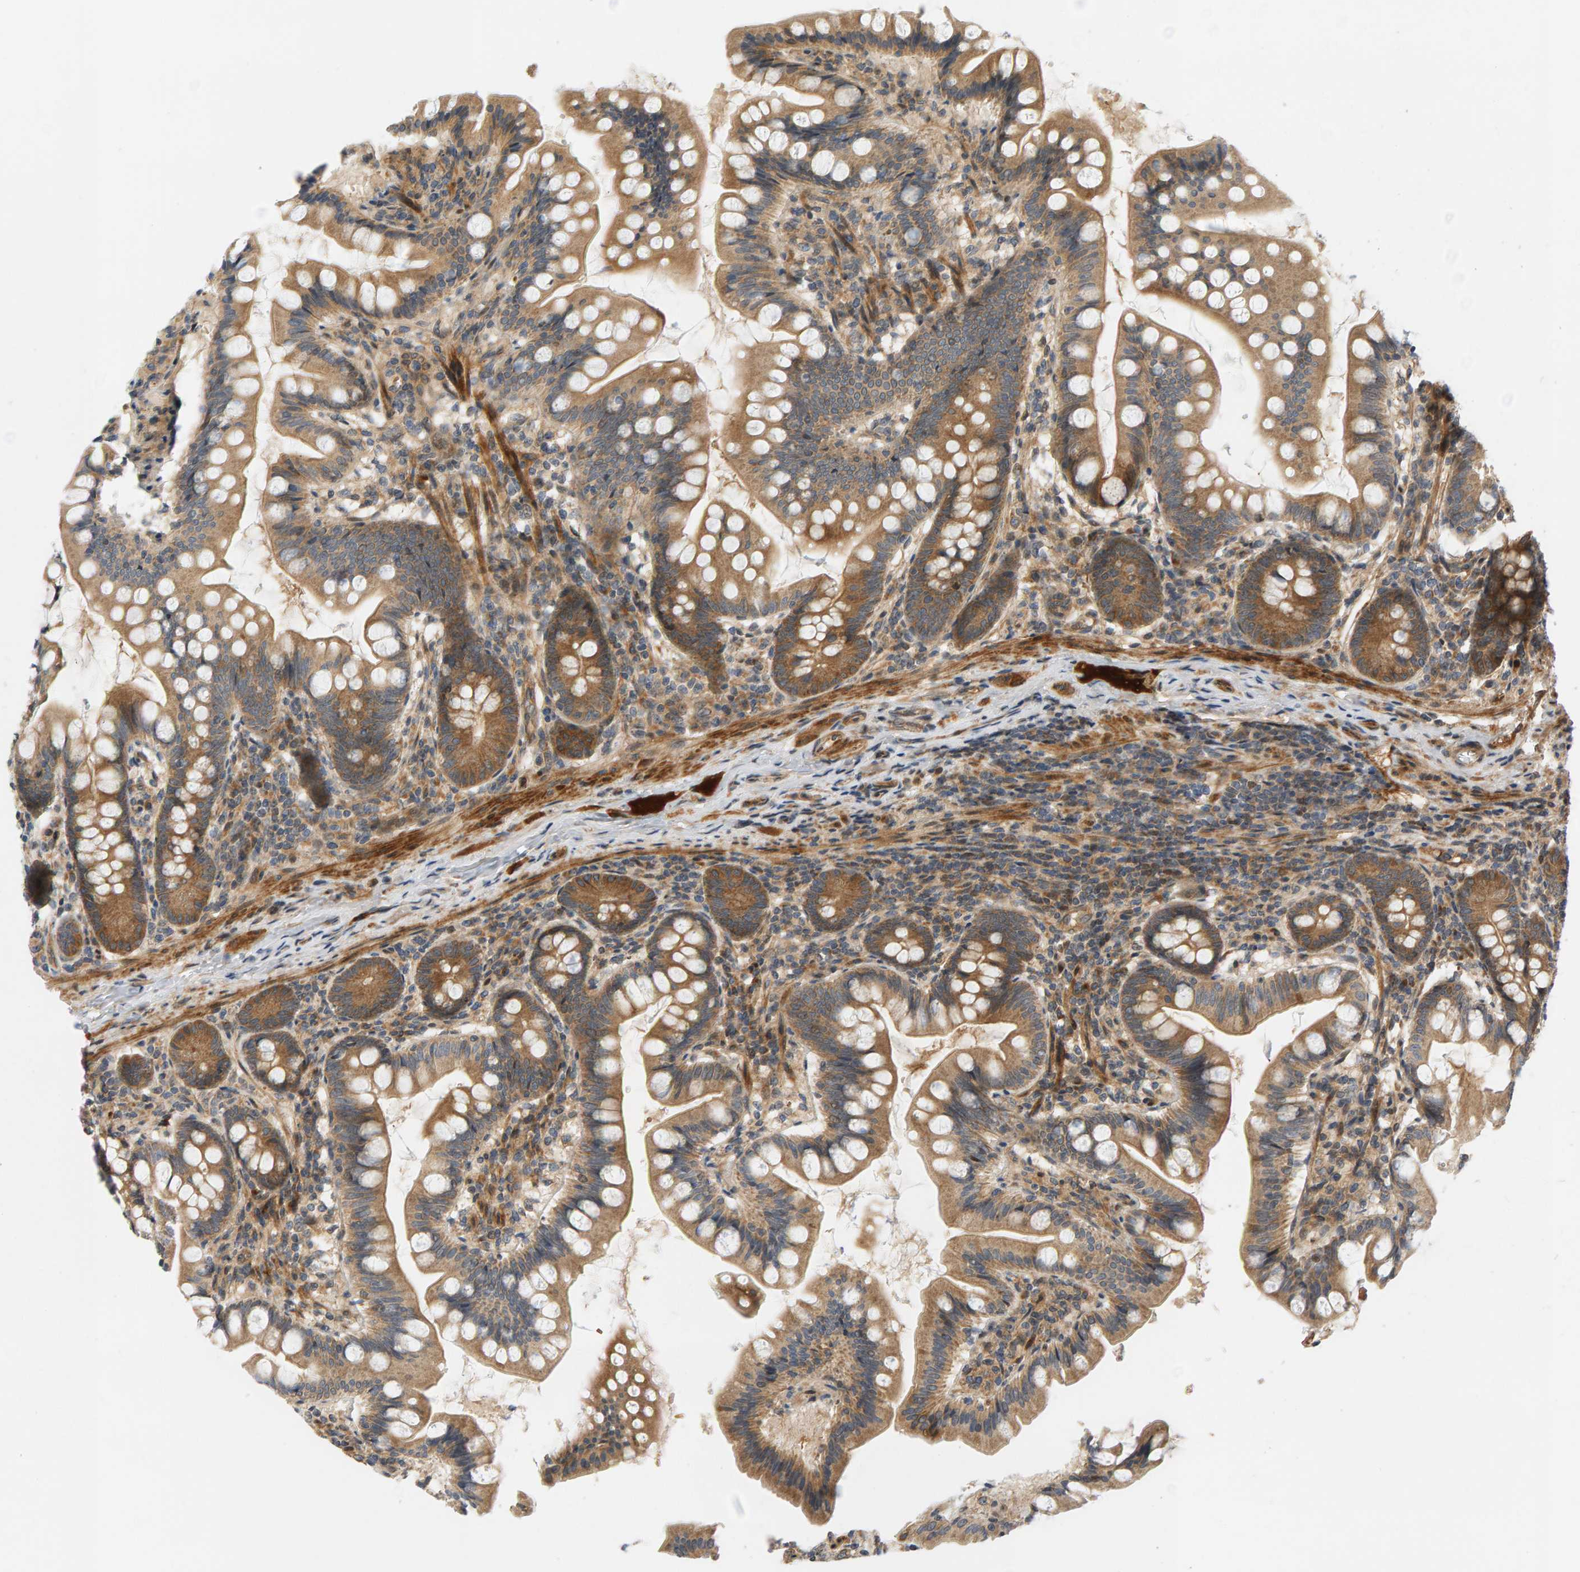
{"staining": {"intensity": "strong", "quantity": ">75%", "location": "cytoplasmic/membranous"}, "tissue": "small intestine", "cell_type": "Glandular cells", "image_type": "normal", "snomed": [{"axis": "morphology", "description": "Normal tissue, NOS"}, {"axis": "topography", "description": "Small intestine"}], "caption": "Benign small intestine was stained to show a protein in brown. There is high levels of strong cytoplasmic/membranous staining in approximately >75% of glandular cells.", "gene": "BAHCC1", "patient": {"sex": "male", "age": 7}}